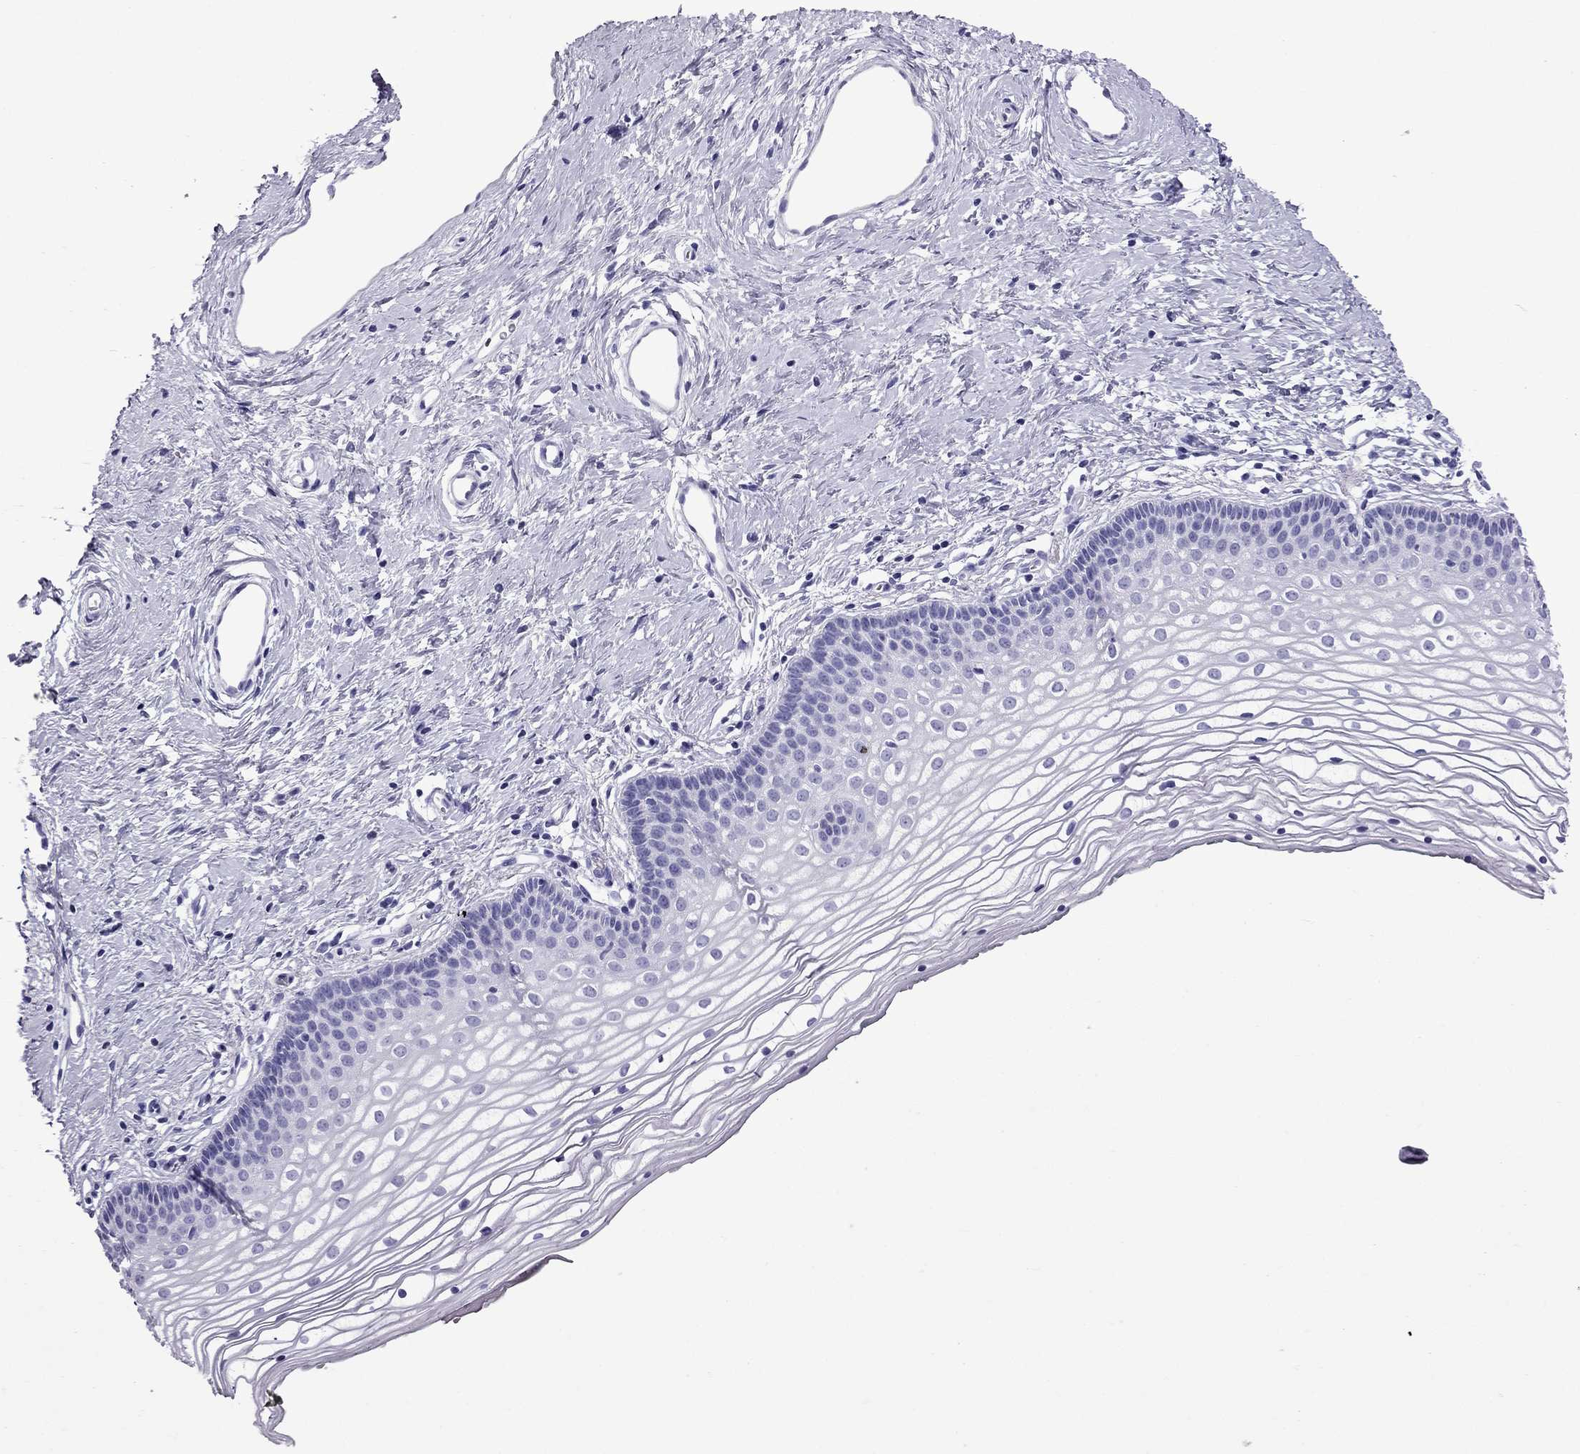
{"staining": {"intensity": "negative", "quantity": "none", "location": "none"}, "tissue": "vagina", "cell_type": "Squamous epithelial cells", "image_type": "normal", "snomed": [{"axis": "morphology", "description": "Normal tissue, NOS"}, {"axis": "topography", "description": "Vagina"}], "caption": "Immunohistochemistry (IHC) photomicrograph of normal vagina stained for a protein (brown), which exhibits no positivity in squamous epithelial cells. (DAB (3,3'-diaminobenzidine) IHC, high magnification).", "gene": "TFF3", "patient": {"sex": "female", "age": 36}}